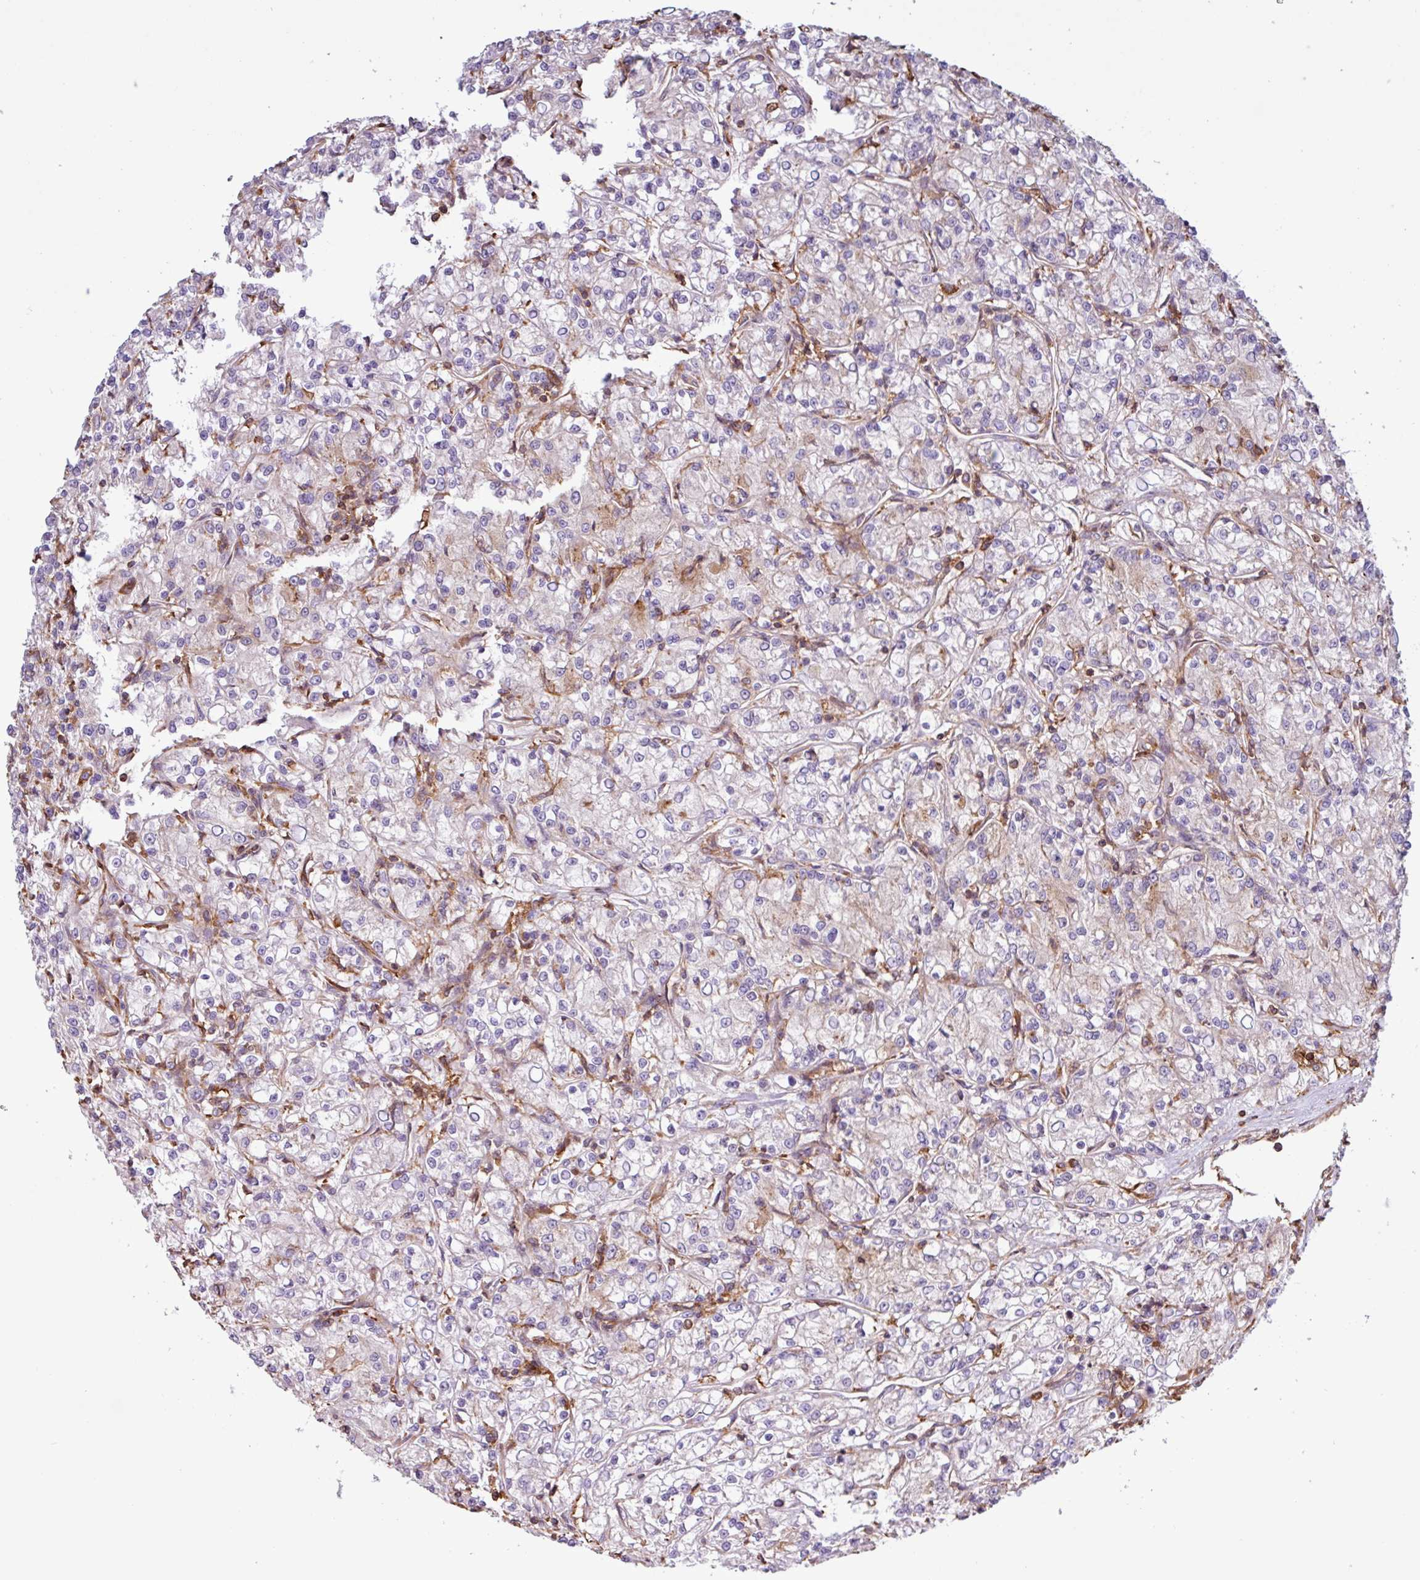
{"staining": {"intensity": "weak", "quantity": "<25%", "location": "cytoplasmic/membranous"}, "tissue": "renal cancer", "cell_type": "Tumor cells", "image_type": "cancer", "snomed": [{"axis": "morphology", "description": "Adenocarcinoma, NOS"}, {"axis": "topography", "description": "Kidney"}], "caption": "Image shows no significant protein expression in tumor cells of adenocarcinoma (renal).", "gene": "ACTR3", "patient": {"sex": "female", "age": 59}}